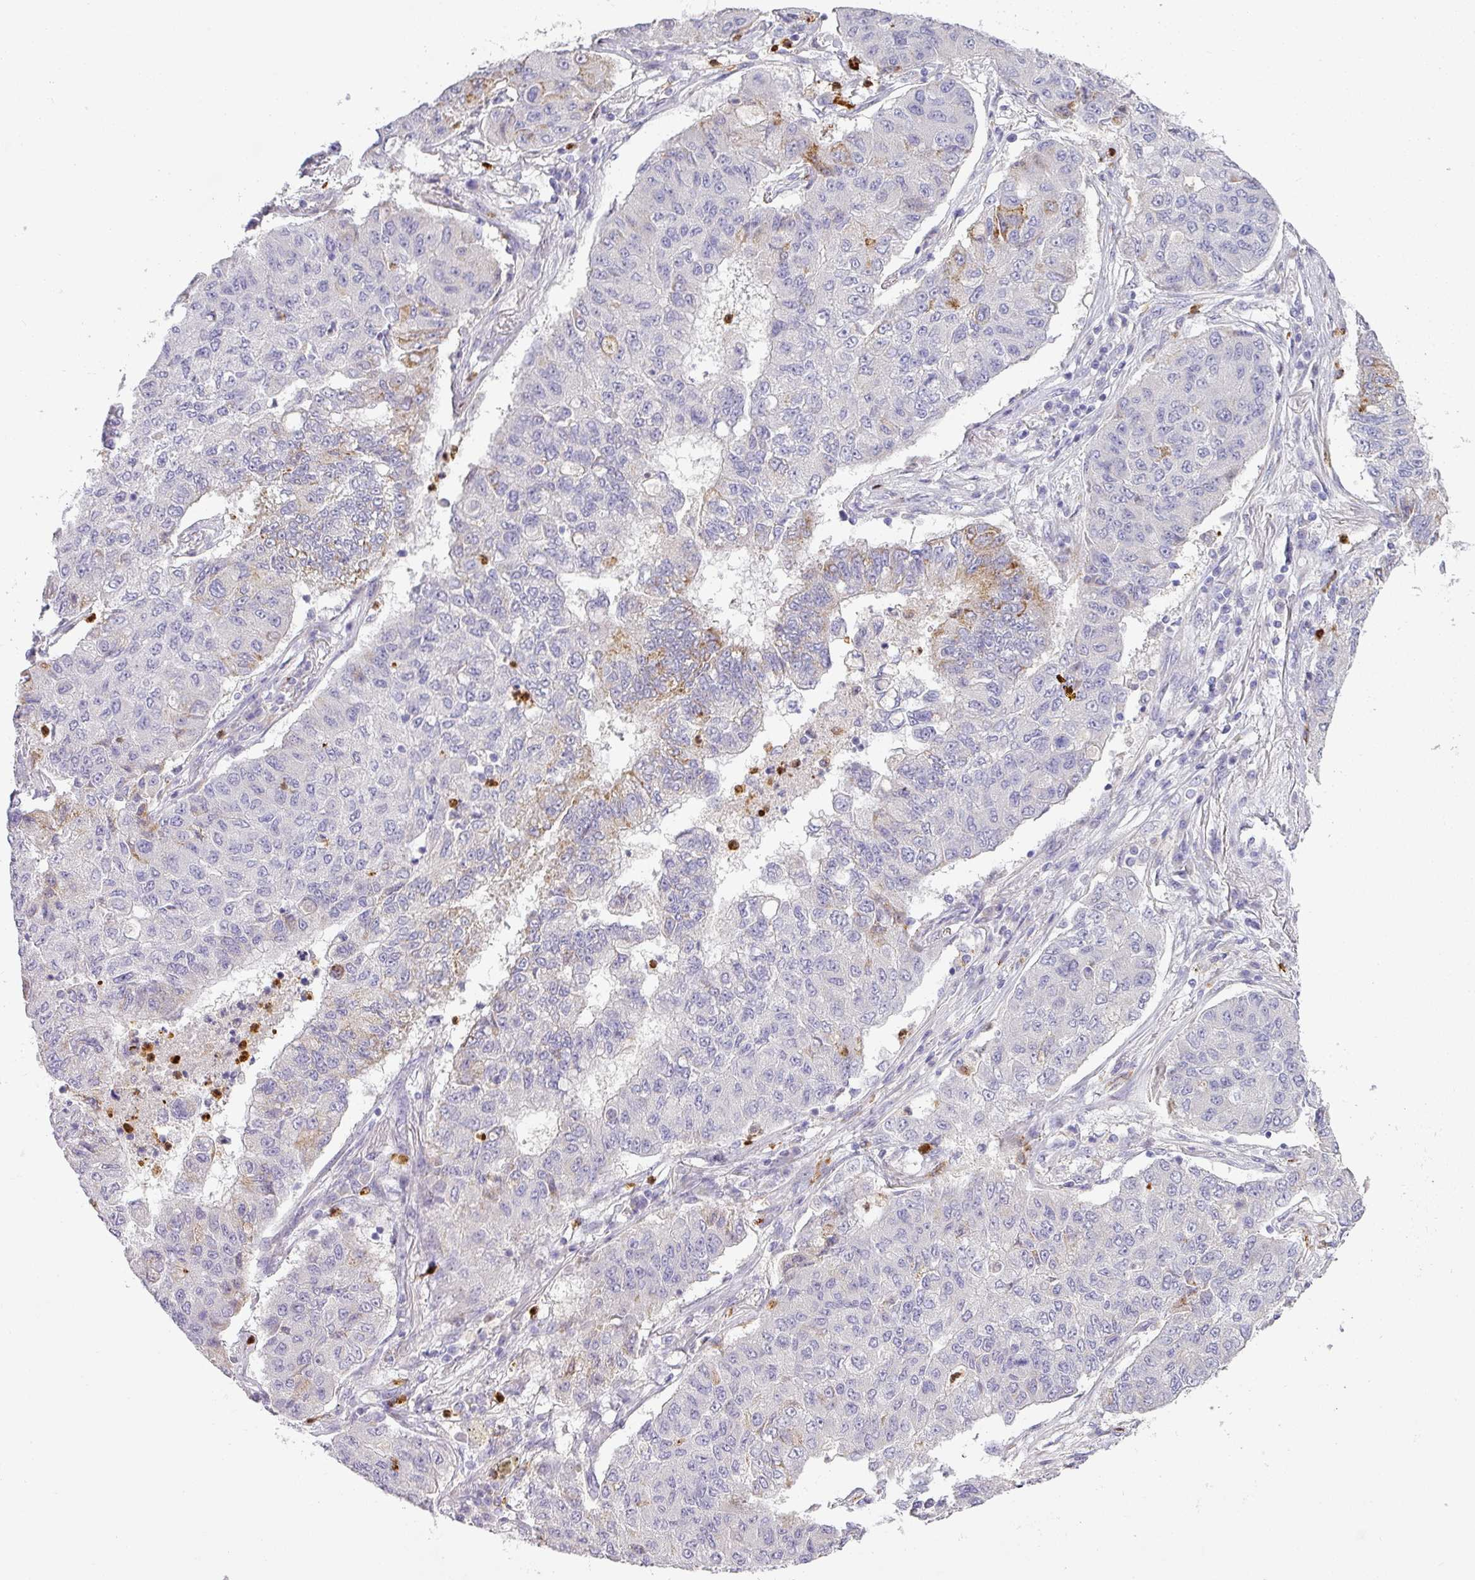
{"staining": {"intensity": "moderate", "quantity": "<25%", "location": "cytoplasmic/membranous"}, "tissue": "lung cancer", "cell_type": "Tumor cells", "image_type": "cancer", "snomed": [{"axis": "morphology", "description": "Squamous cell carcinoma, NOS"}, {"axis": "topography", "description": "Lung"}], "caption": "The histopathology image displays a brown stain indicating the presence of a protein in the cytoplasmic/membranous of tumor cells in squamous cell carcinoma (lung).", "gene": "HHEX", "patient": {"sex": "male", "age": 74}}